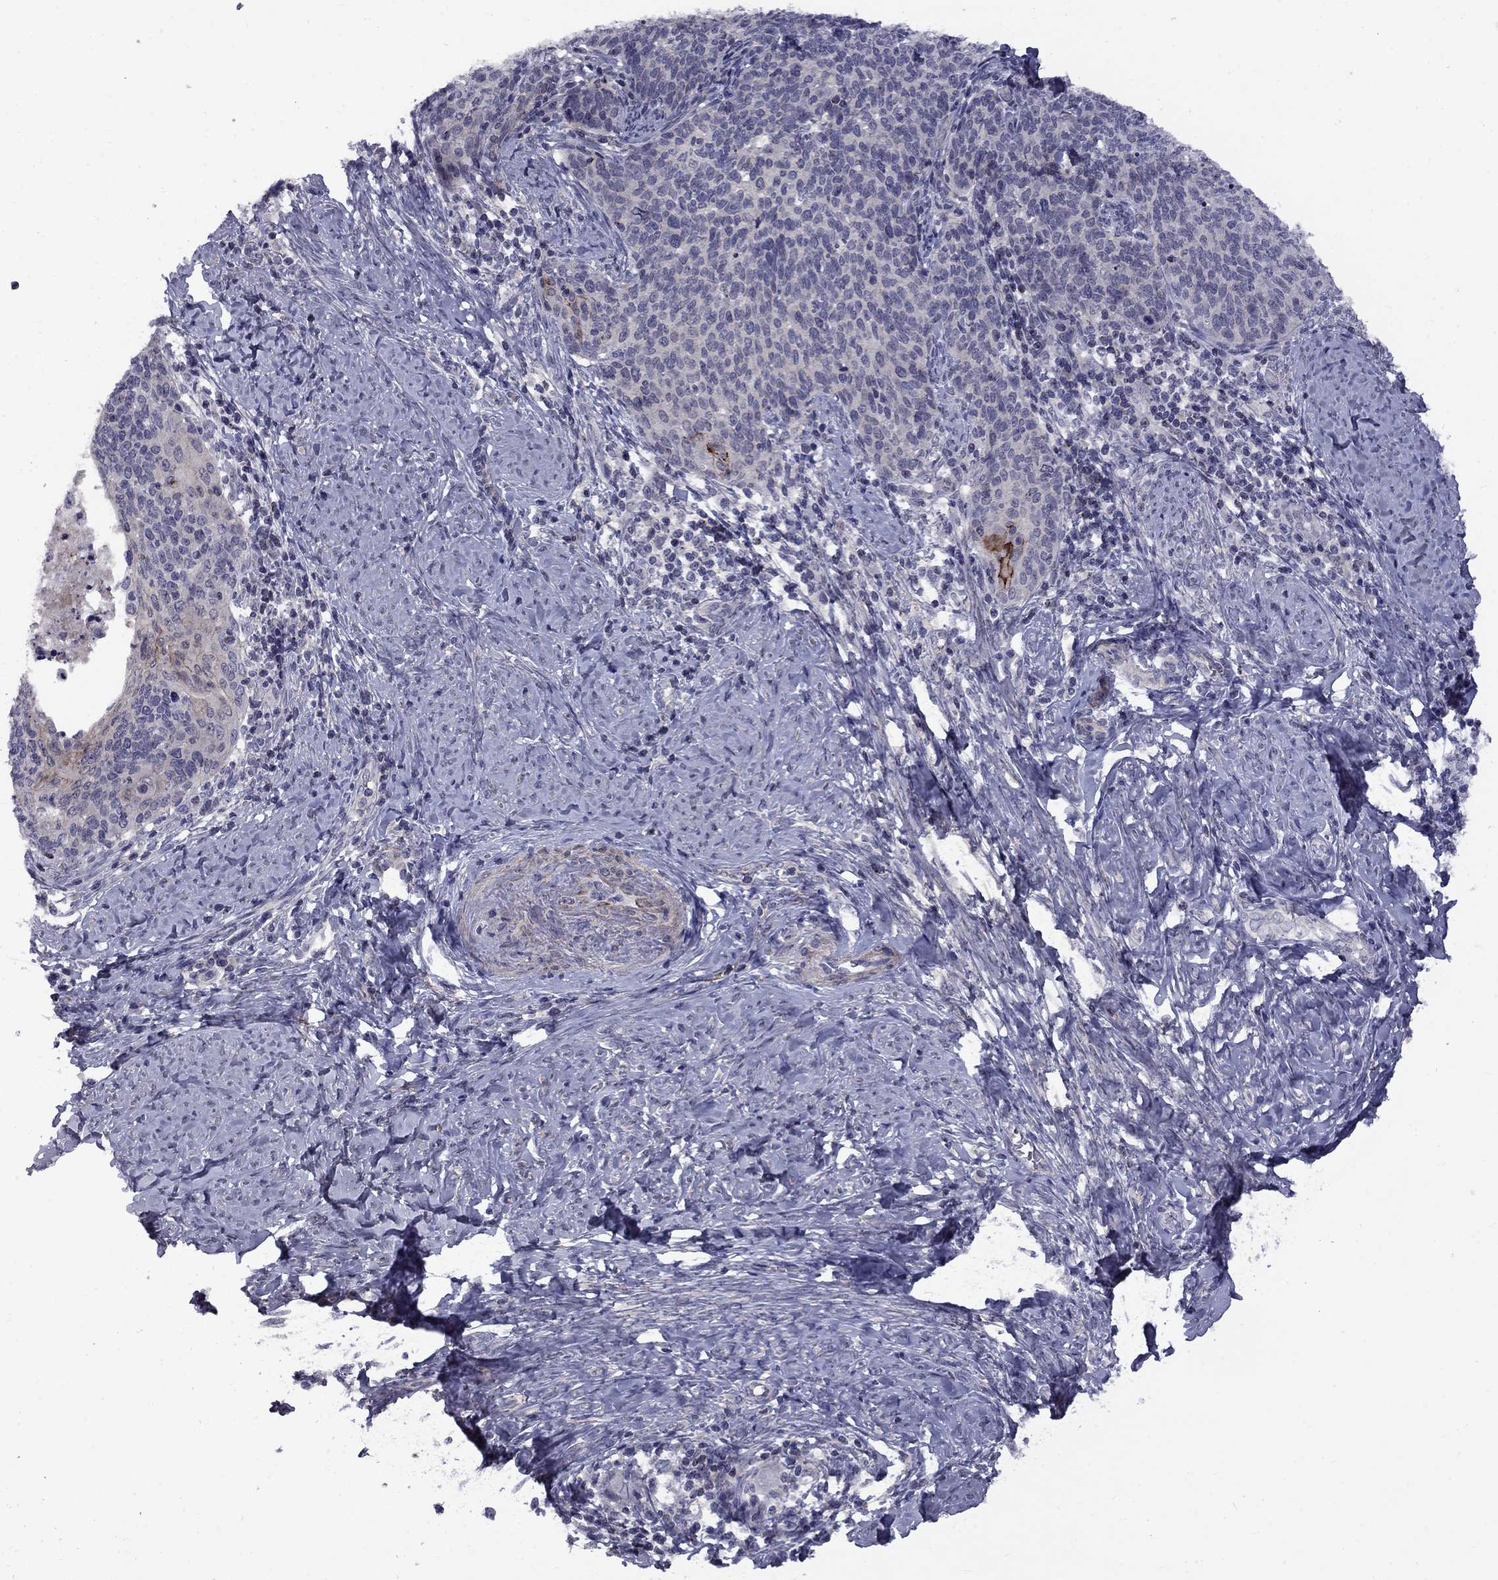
{"staining": {"intensity": "negative", "quantity": "none", "location": "none"}, "tissue": "cervical cancer", "cell_type": "Tumor cells", "image_type": "cancer", "snomed": [{"axis": "morphology", "description": "Normal tissue, NOS"}, {"axis": "morphology", "description": "Squamous cell carcinoma, NOS"}, {"axis": "topography", "description": "Cervix"}], "caption": "Protein analysis of cervical cancer (squamous cell carcinoma) exhibits no significant expression in tumor cells.", "gene": "SNTA1", "patient": {"sex": "female", "age": 39}}